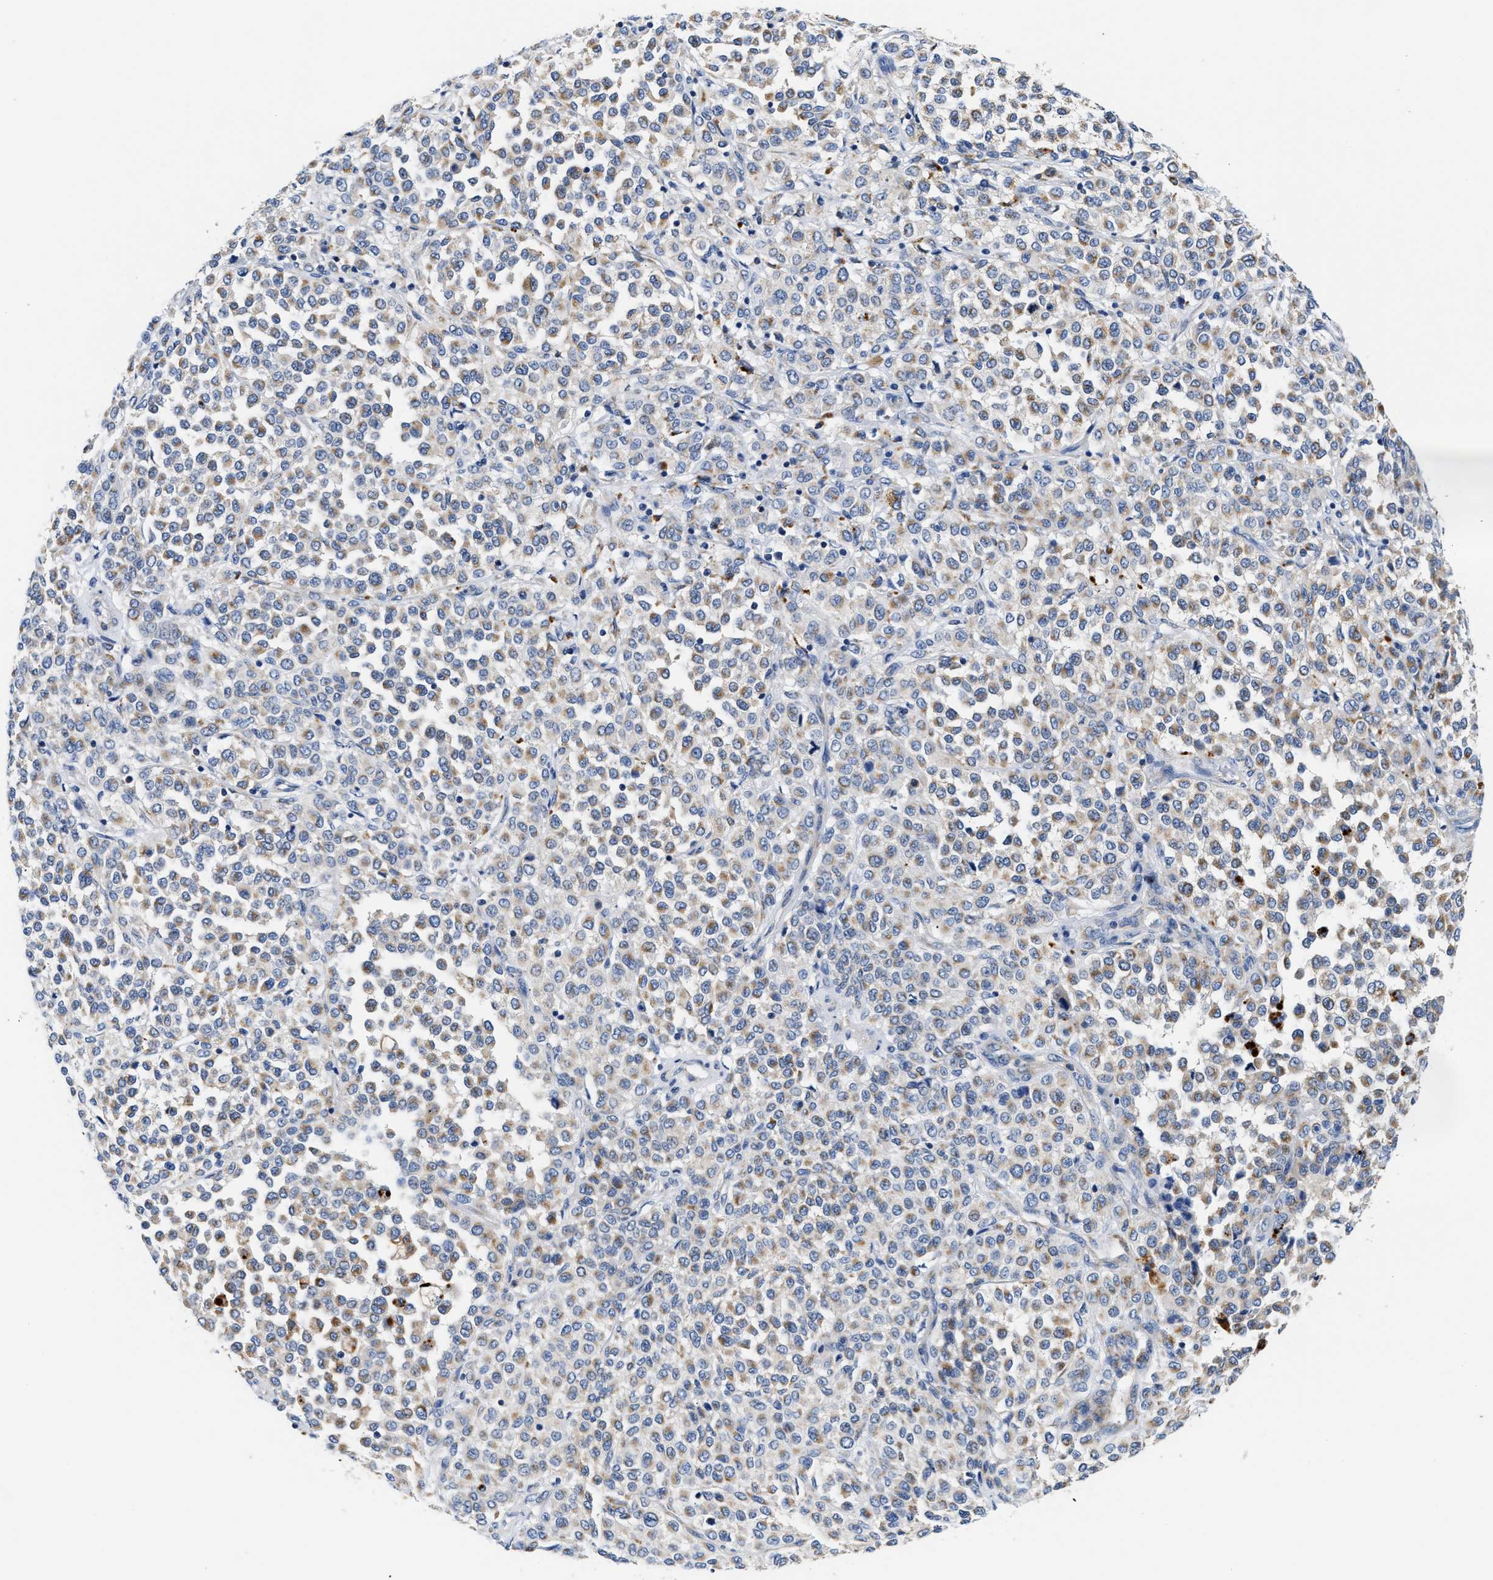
{"staining": {"intensity": "moderate", "quantity": "25%-75%", "location": "cytoplasmic/membranous"}, "tissue": "melanoma", "cell_type": "Tumor cells", "image_type": "cancer", "snomed": [{"axis": "morphology", "description": "Malignant melanoma, Metastatic site"}, {"axis": "topography", "description": "Pancreas"}], "caption": "Melanoma stained with a protein marker shows moderate staining in tumor cells.", "gene": "ACADVL", "patient": {"sex": "female", "age": 30}}